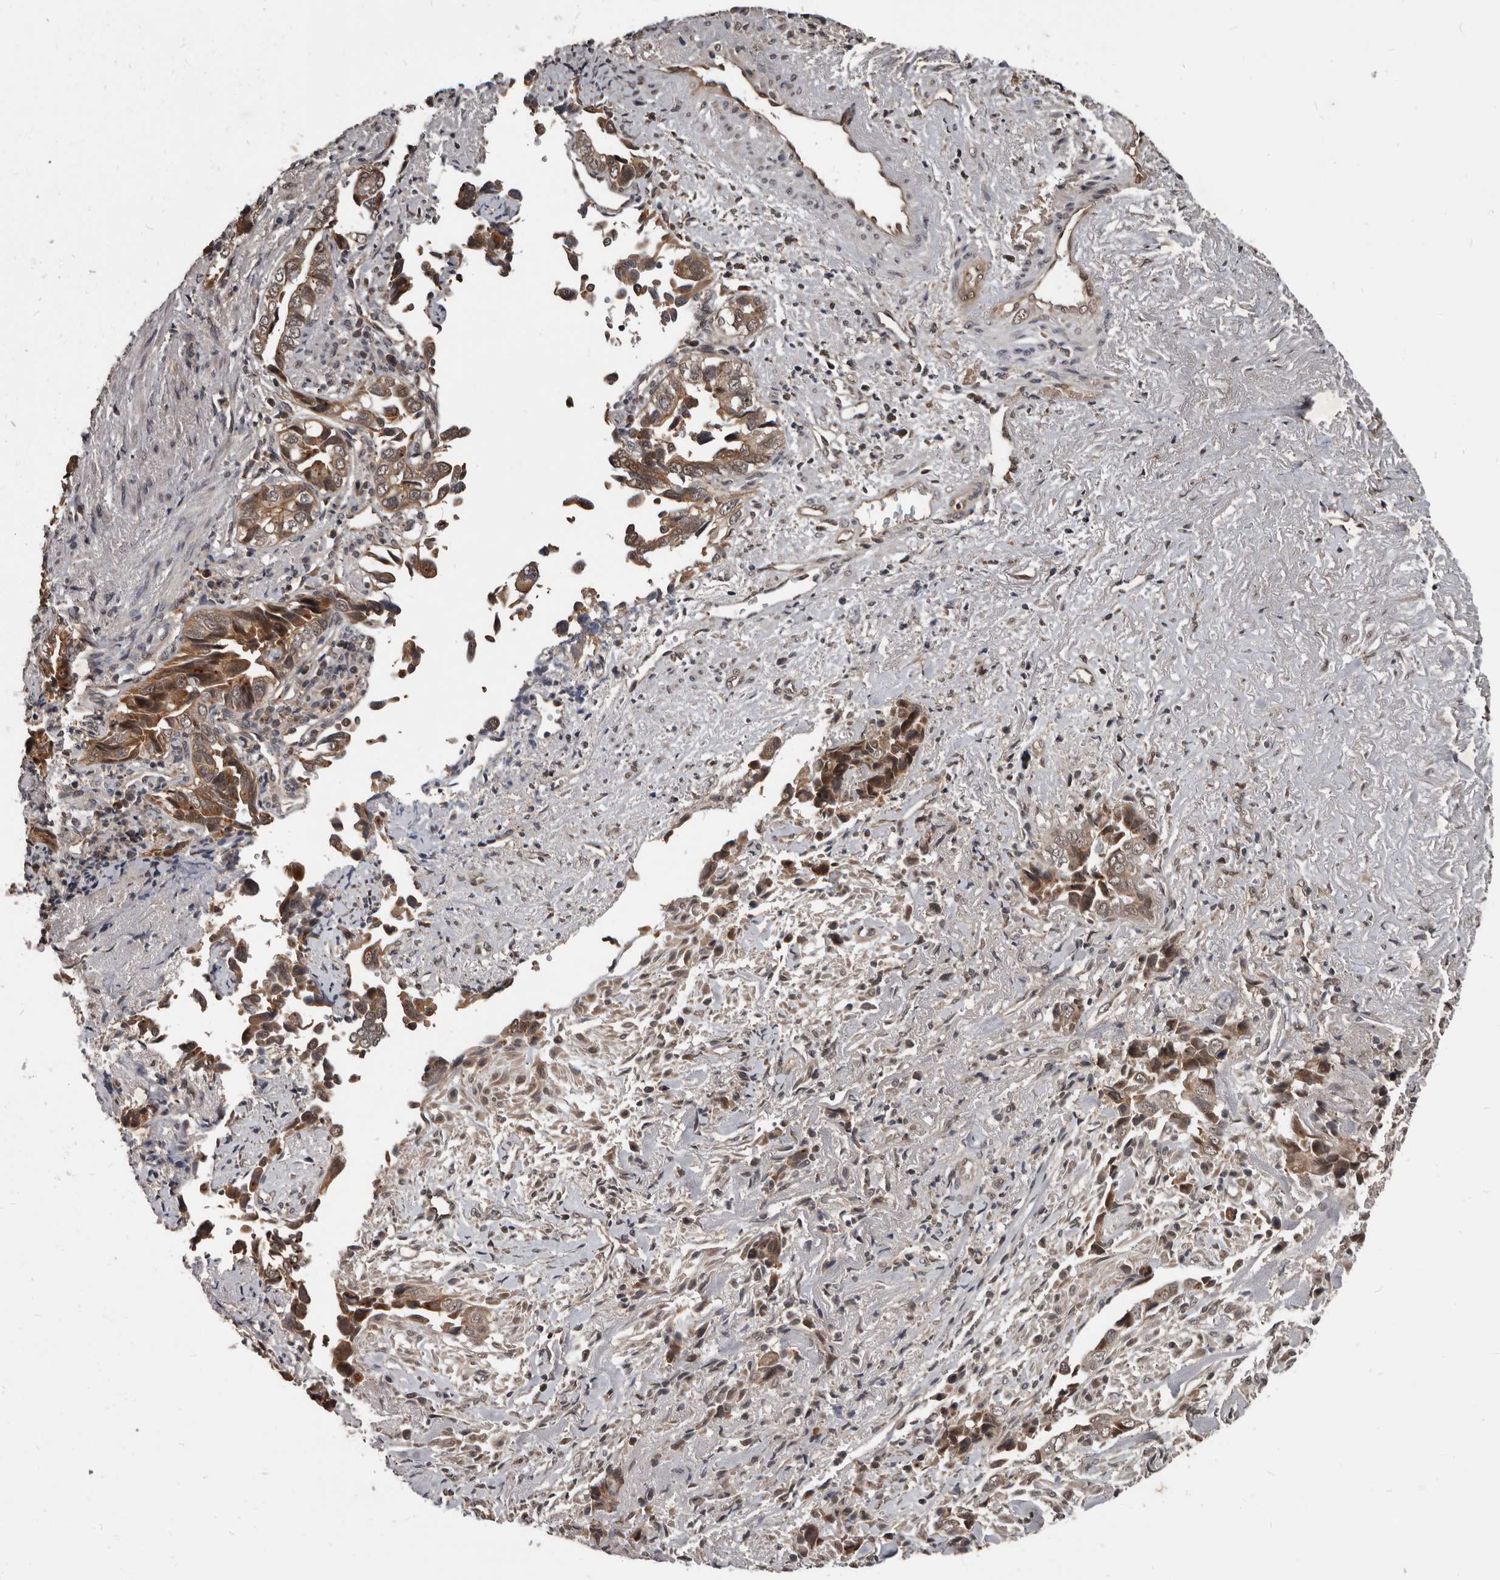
{"staining": {"intensity": "moderate", "quantity": ">75%", "location": "cytoplasmic/membranous"}, "tissue": "liver cancer", "cell_type": "Tumor cells", "image_type": "cancer", "snomed": [{"axis": "morphology", "description": "Cholangiocarcinoma"}, {"axis": "topography", "description": "Liver"}], "caption": "DAB (3,3'-diaminobenzidine) immunohistochemical staining of liver cancer displays moderate cytoplasmic/membranous protein expression in about >75% of tumor cells.", "gene": "AHR", "patient": {"sex": "female", "age": 79}}